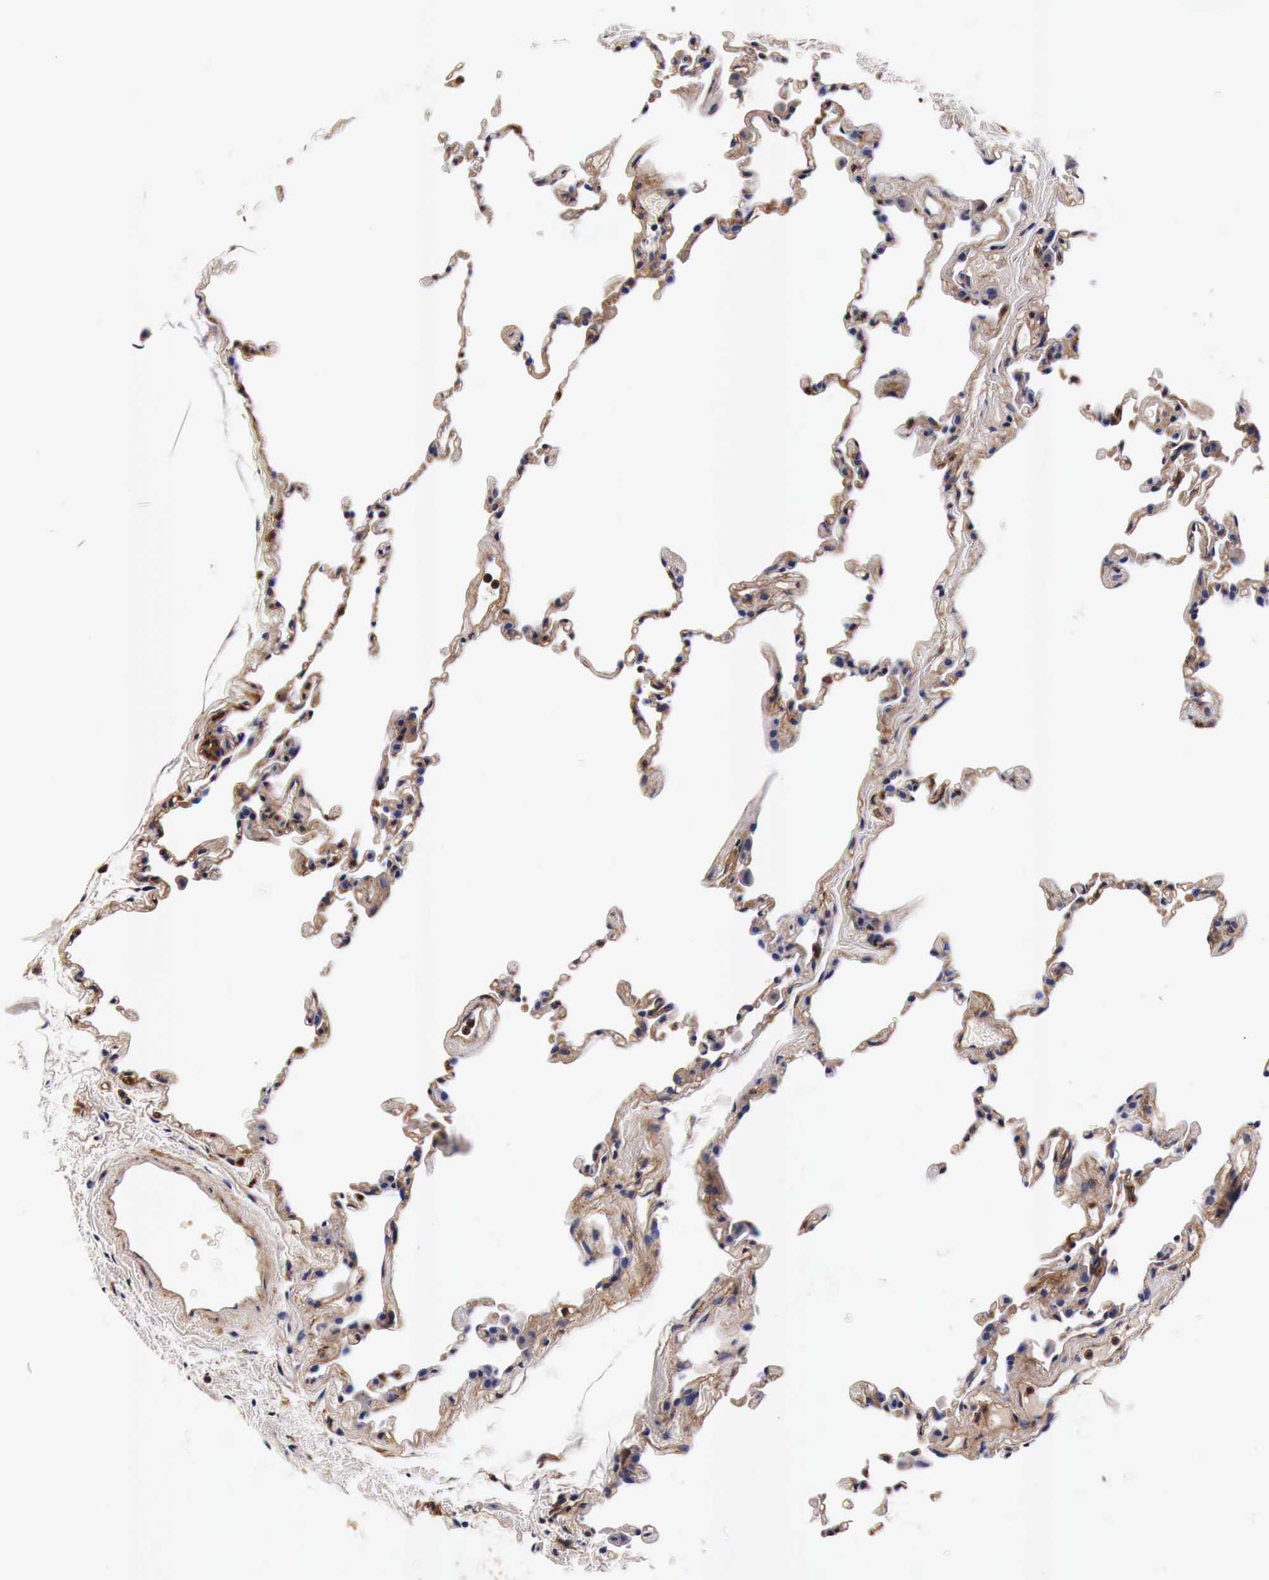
{"staining": {"intensity": "weak", "quantity": ">75%", "location": "cytoplasmic/membranous"}, "tissue": "lung", "cell_type": "Alveolar cells", "image_type": "normal", "snomed": [{"axis": "morphology", "description": "Normal tissue, NOS"}, {"axis": "topography", "description": "Lung"}], "caption": "Normal lung demonstrates weak cytoplasmic/membranous positivity in about >75% of alveolar cells (Stains: DAB (3,3'-diaminobenzidine) in brown, nuclei in blue, Microscopy: brightfield microscopy at high magnification)..", "gene": "RP2", "patient": {"sex": "female", "age": 61}}